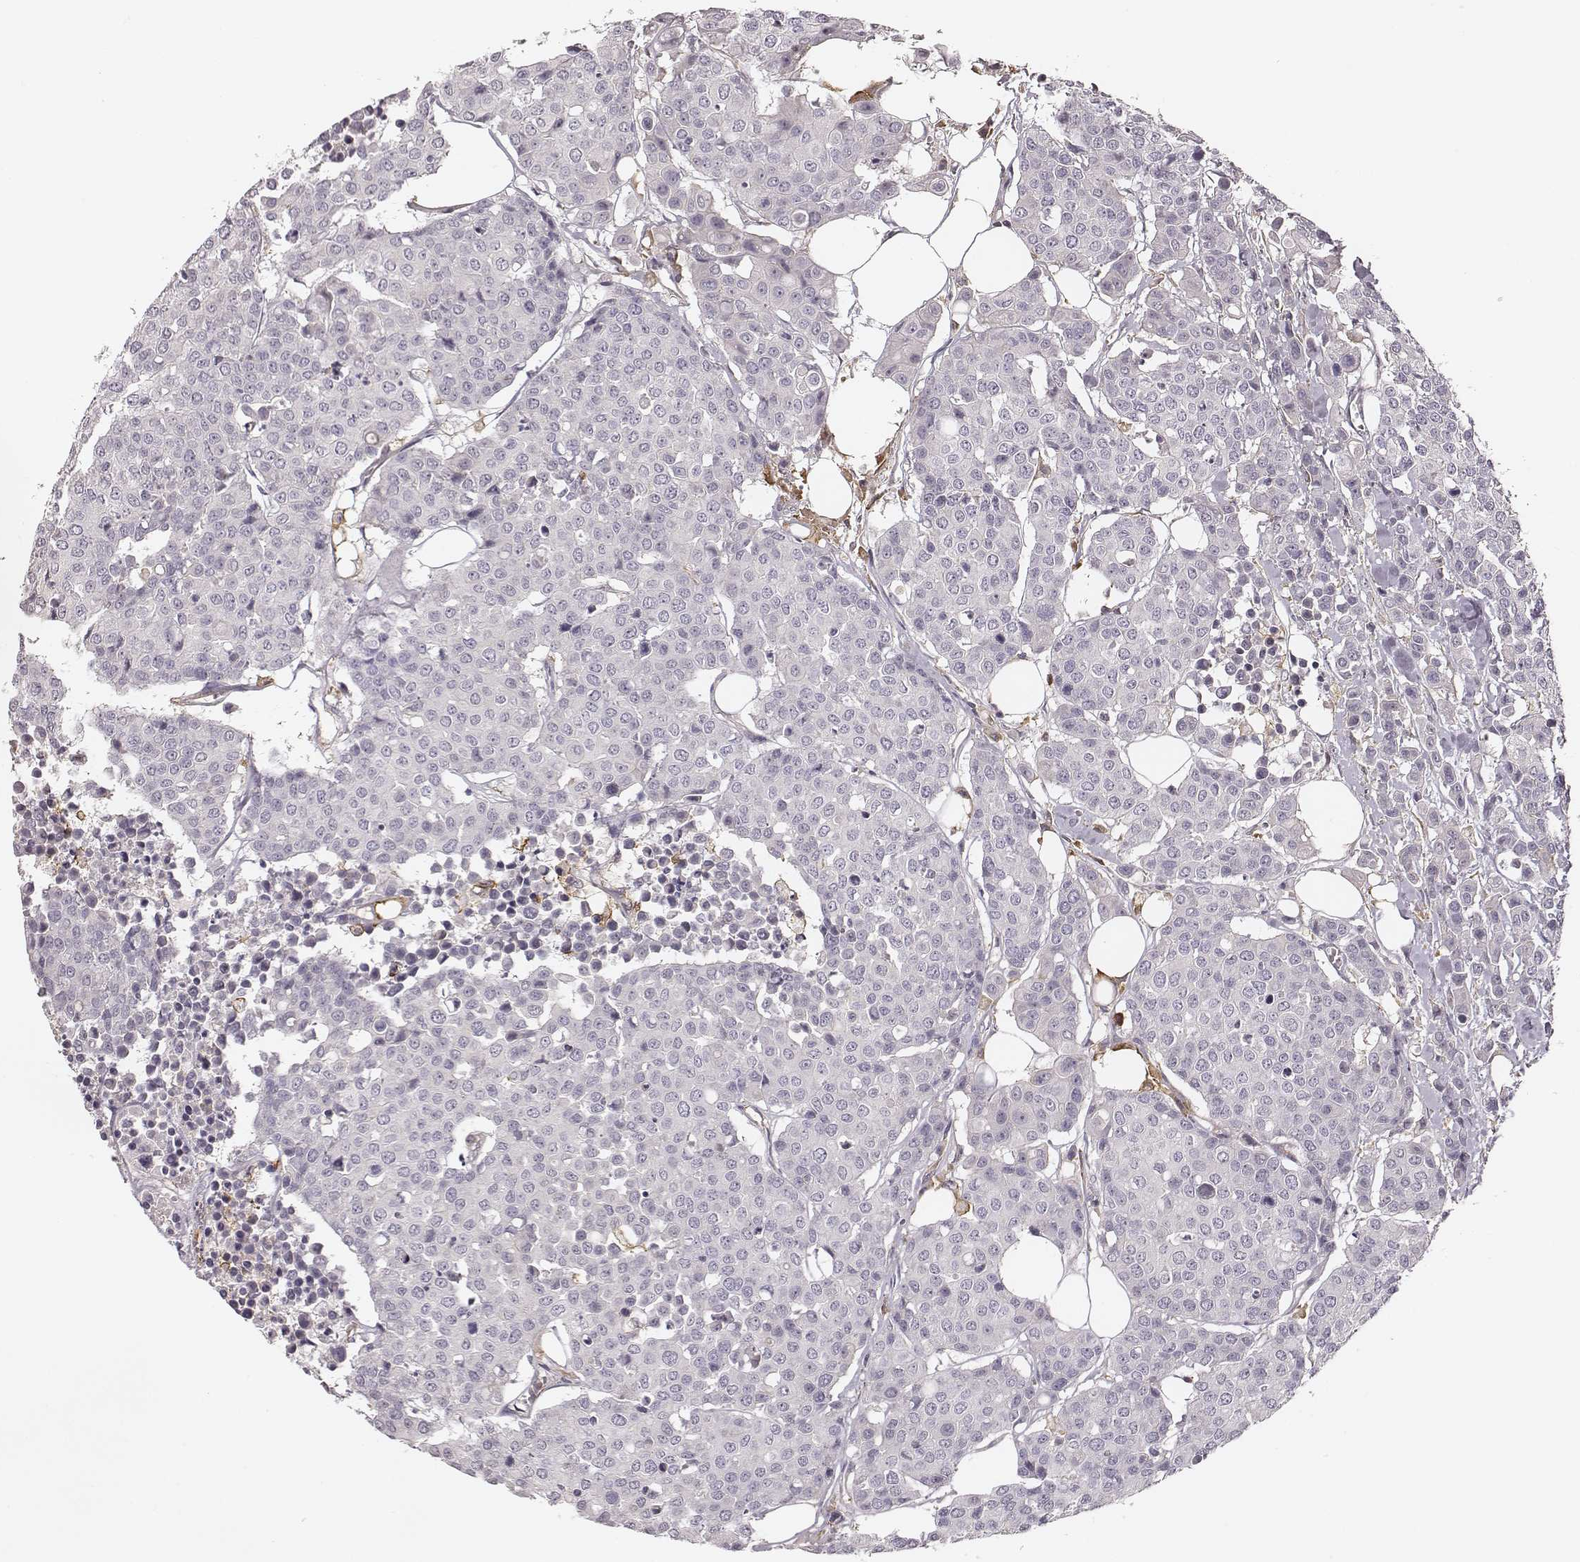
{"staining": {"intensity": "negative", "quantity": "none", "location": "none"}, "tissue": "carcinoid", "cell_type": "Tumor cells", "image_type": "cancer", "snomed": [{"axis": "morphology", "description": "Carcinoid, malignant, NOS"}, {"axis": "topography", "description": "Colon"}], "caption": "Human carcinoid stained for a protein using immunohistochemistry demonstrates no positivity in tumor cells.", "gene": "ZYX", "patient": {"sex": "male", "age": 81}}